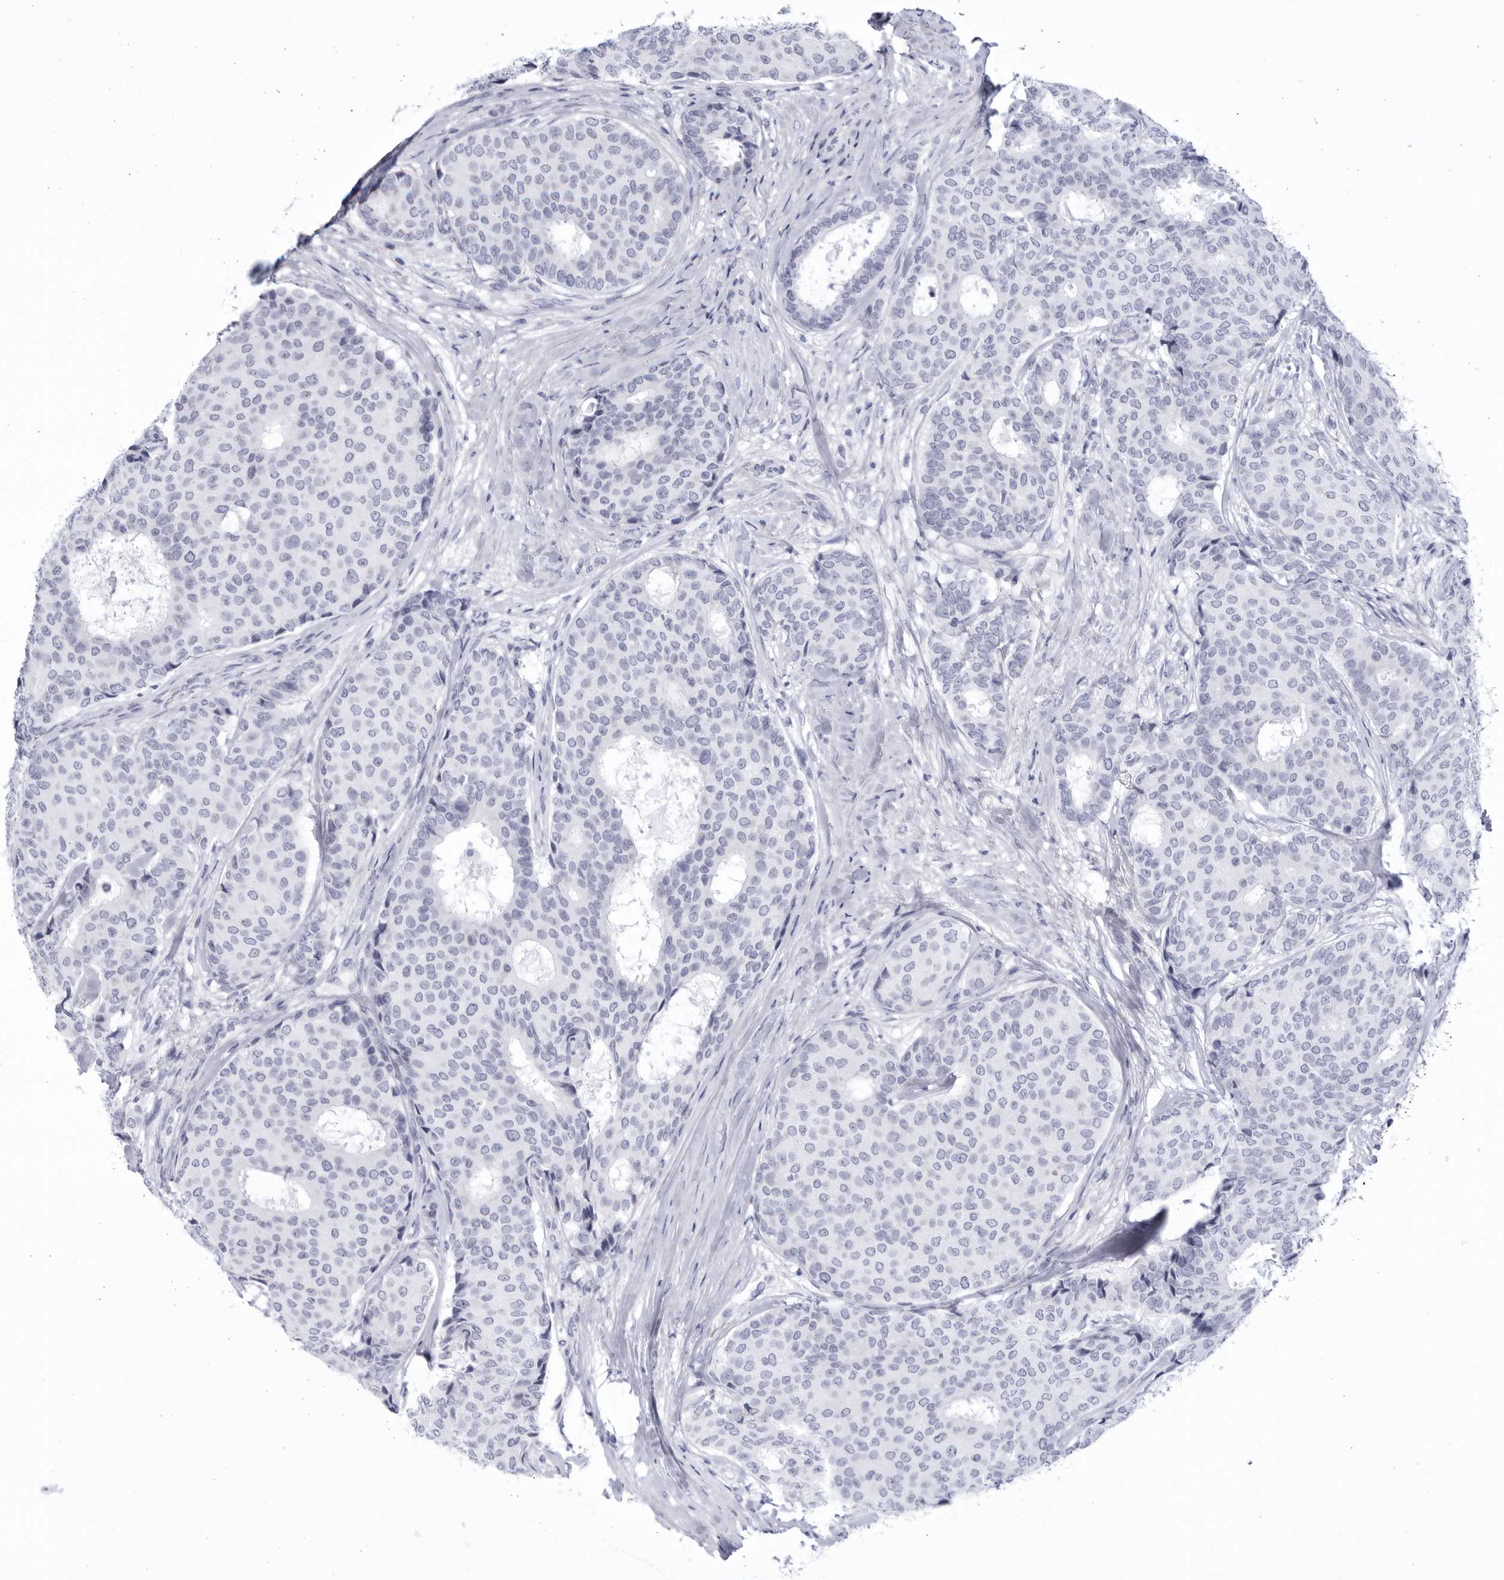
{"staining": {"intensity": "negative", "quantity": "none", "location": "none"}, "tissue": "breast cancer", "cell_type": "Tumor cells", "image_type": "cancer", "snomed": [{"axis": "morphology", "description": "Duct carcinoma"}, {"axis": "topography", "description": "Breast"}], "caption": "Immunohistochemistry (IHC) of breast cancer reveals no staining in tumor cells.", "gene": "CCDC181", "patient": {"sex": "female", "age": 75}}